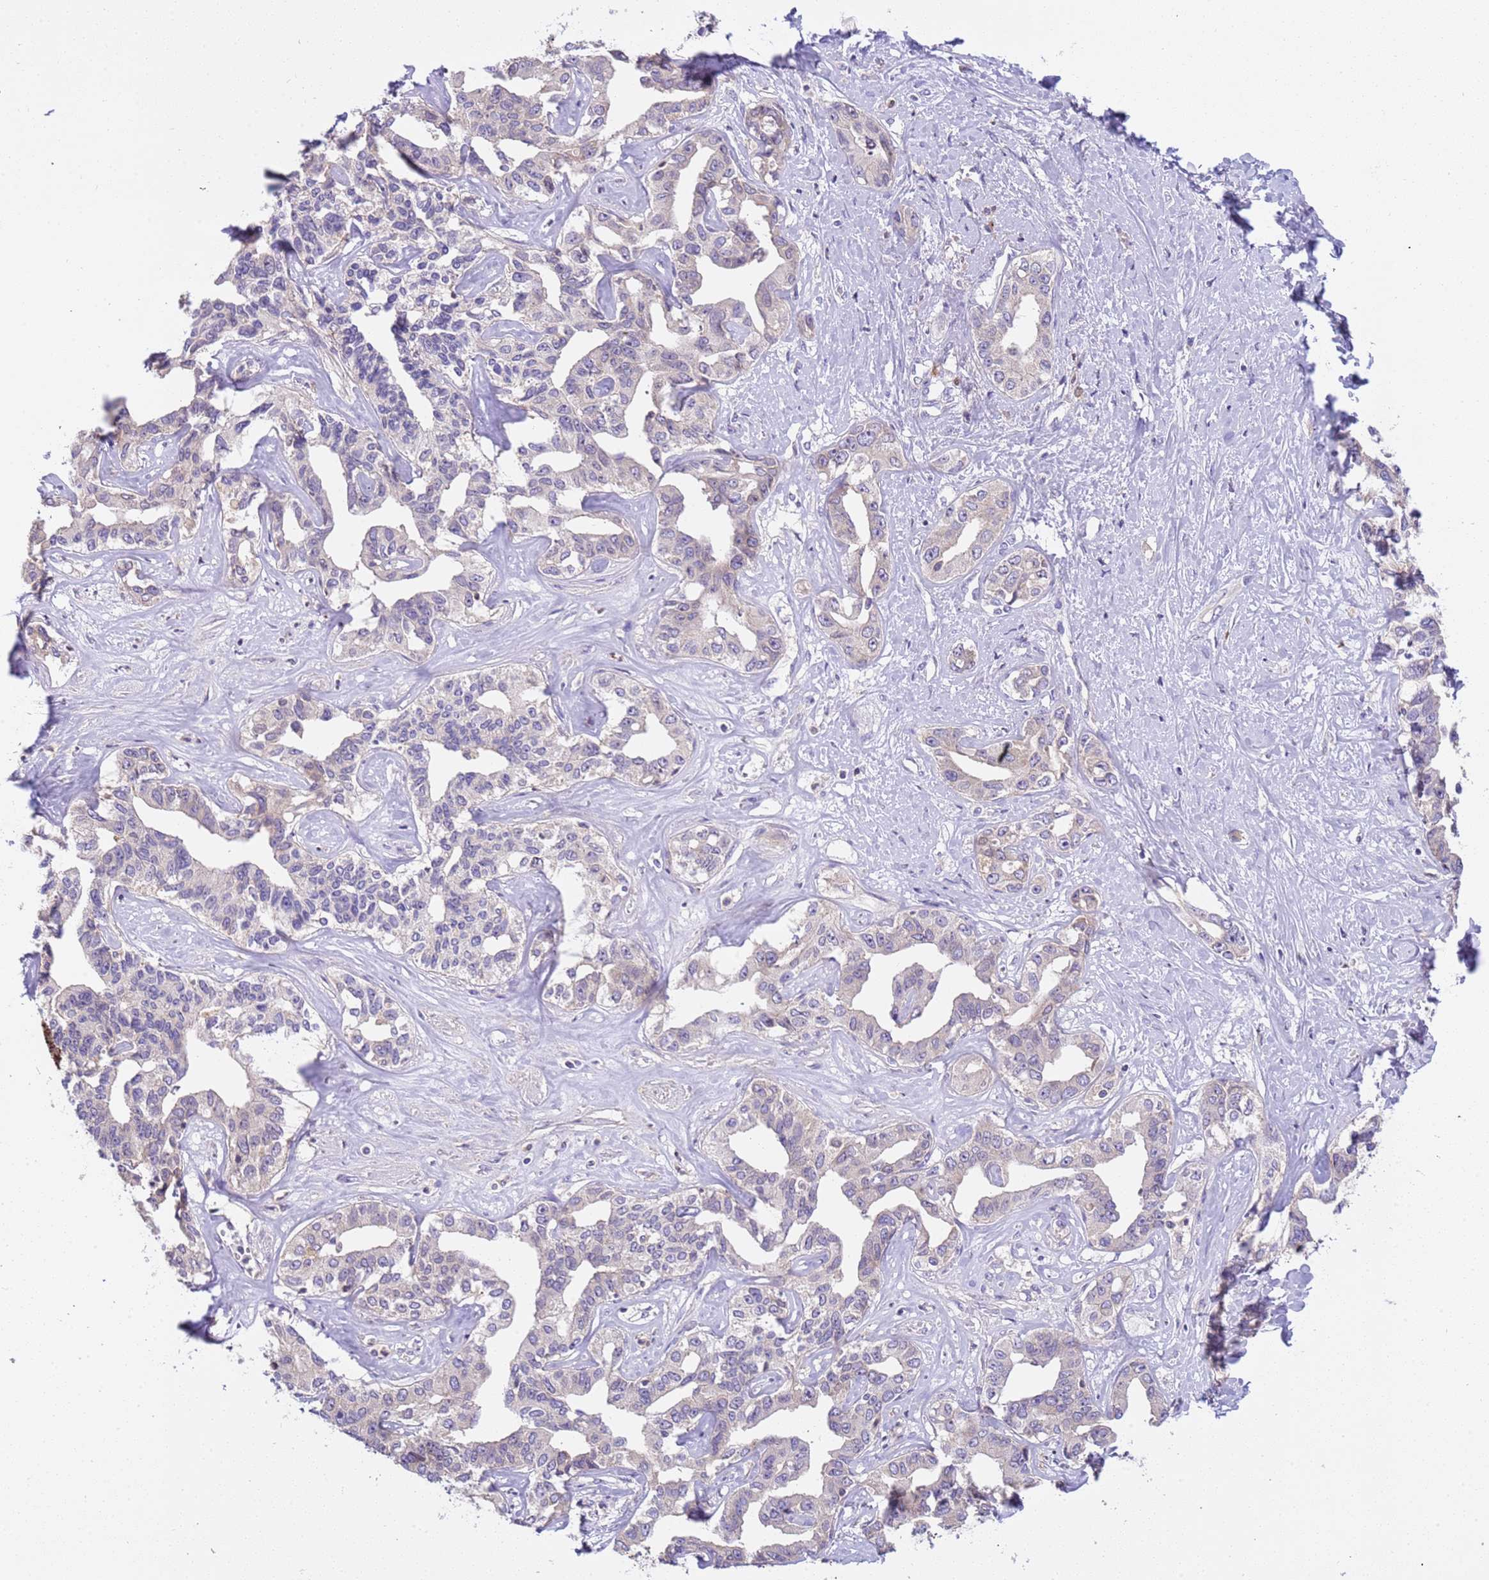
{"staining": {"intensity": "negative", "quantity": "none", "location": "none"}, "tissue": "liver cancer", "cell_type": "Tumor cells", "image_type": "cancer", "snomed": [{"axis": "morphology", "description": "Cholangiocarcinoma"}, {"axis": "topography", "description": "Liver"}], "caption": "DAB immunohistochemical staining of cholangiocarcinoma (liver) reveals no significant expression in tumor cells. (IHC, brightfield microscopy, high magnification).", "gene": "PLCXD3", "patient": {"sex": "male", "age": 59}}